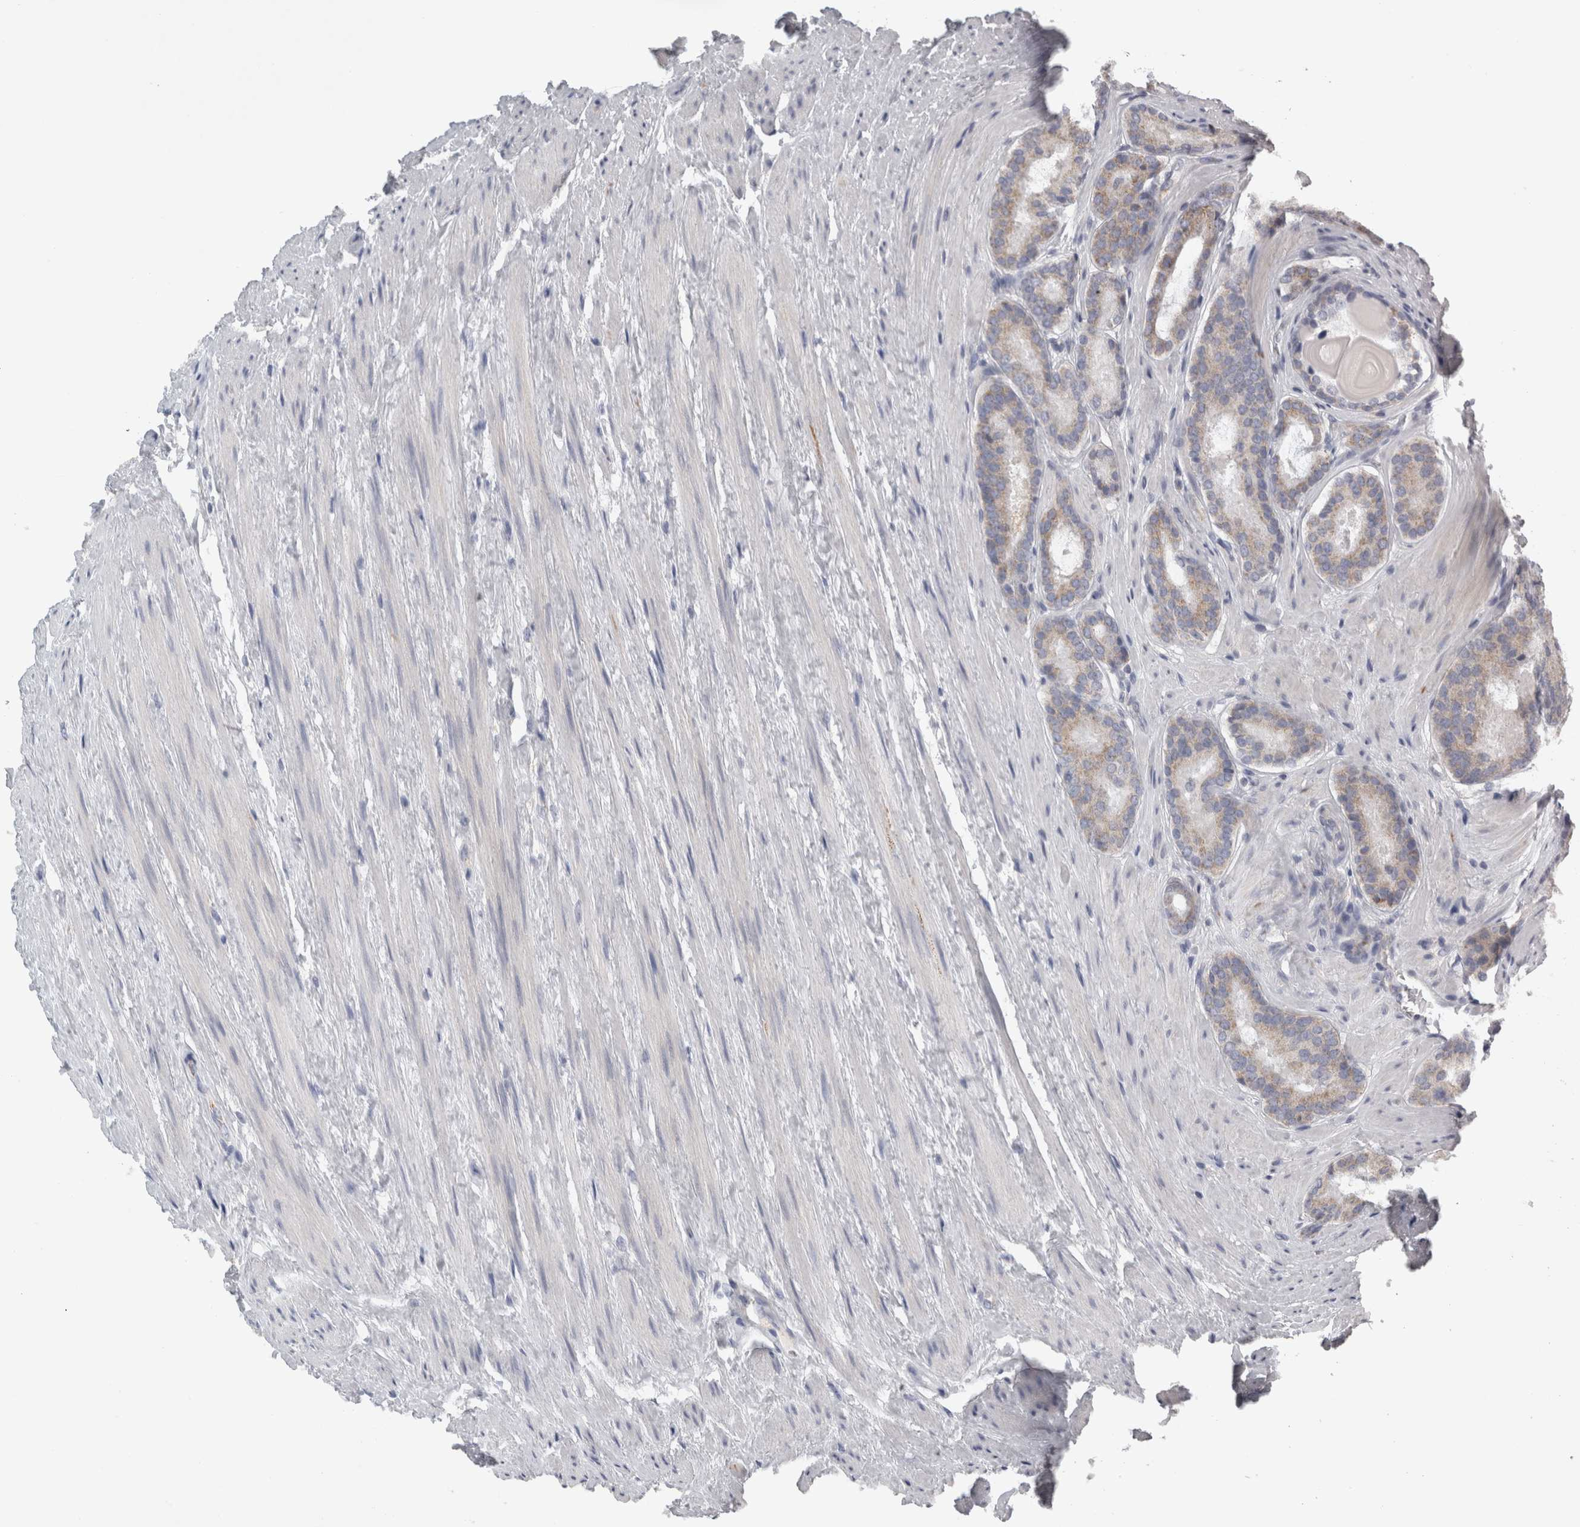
{"staining": {"intensity": "weak", "quantity": ">75%", "location": "cytoplasmic/membranous"}, "tissue": "prostate cancer", "cell_type": "Tumor cells", "image_type": "cancer", "snomed": [{"axis": "morphology", "description": "Adenocarcinoma, Low grade"}, {"axis": "topography", "description": "Prostate"}], "caption": "High-power microscopy captured an immunohistochemistry histopathology image of prostate low-grade adenocarcinoma, revealing weak cytoplasmic/membranous positivity in about >75% of tumor cells. (Stains: DAB (3,3'-diaminobenzidine) in brown, nuclei in blue, Microscopy: brightfield microscopy at high magnification).", "gene": "TCAP", "patient": {"sex": "male", "age": 69}}